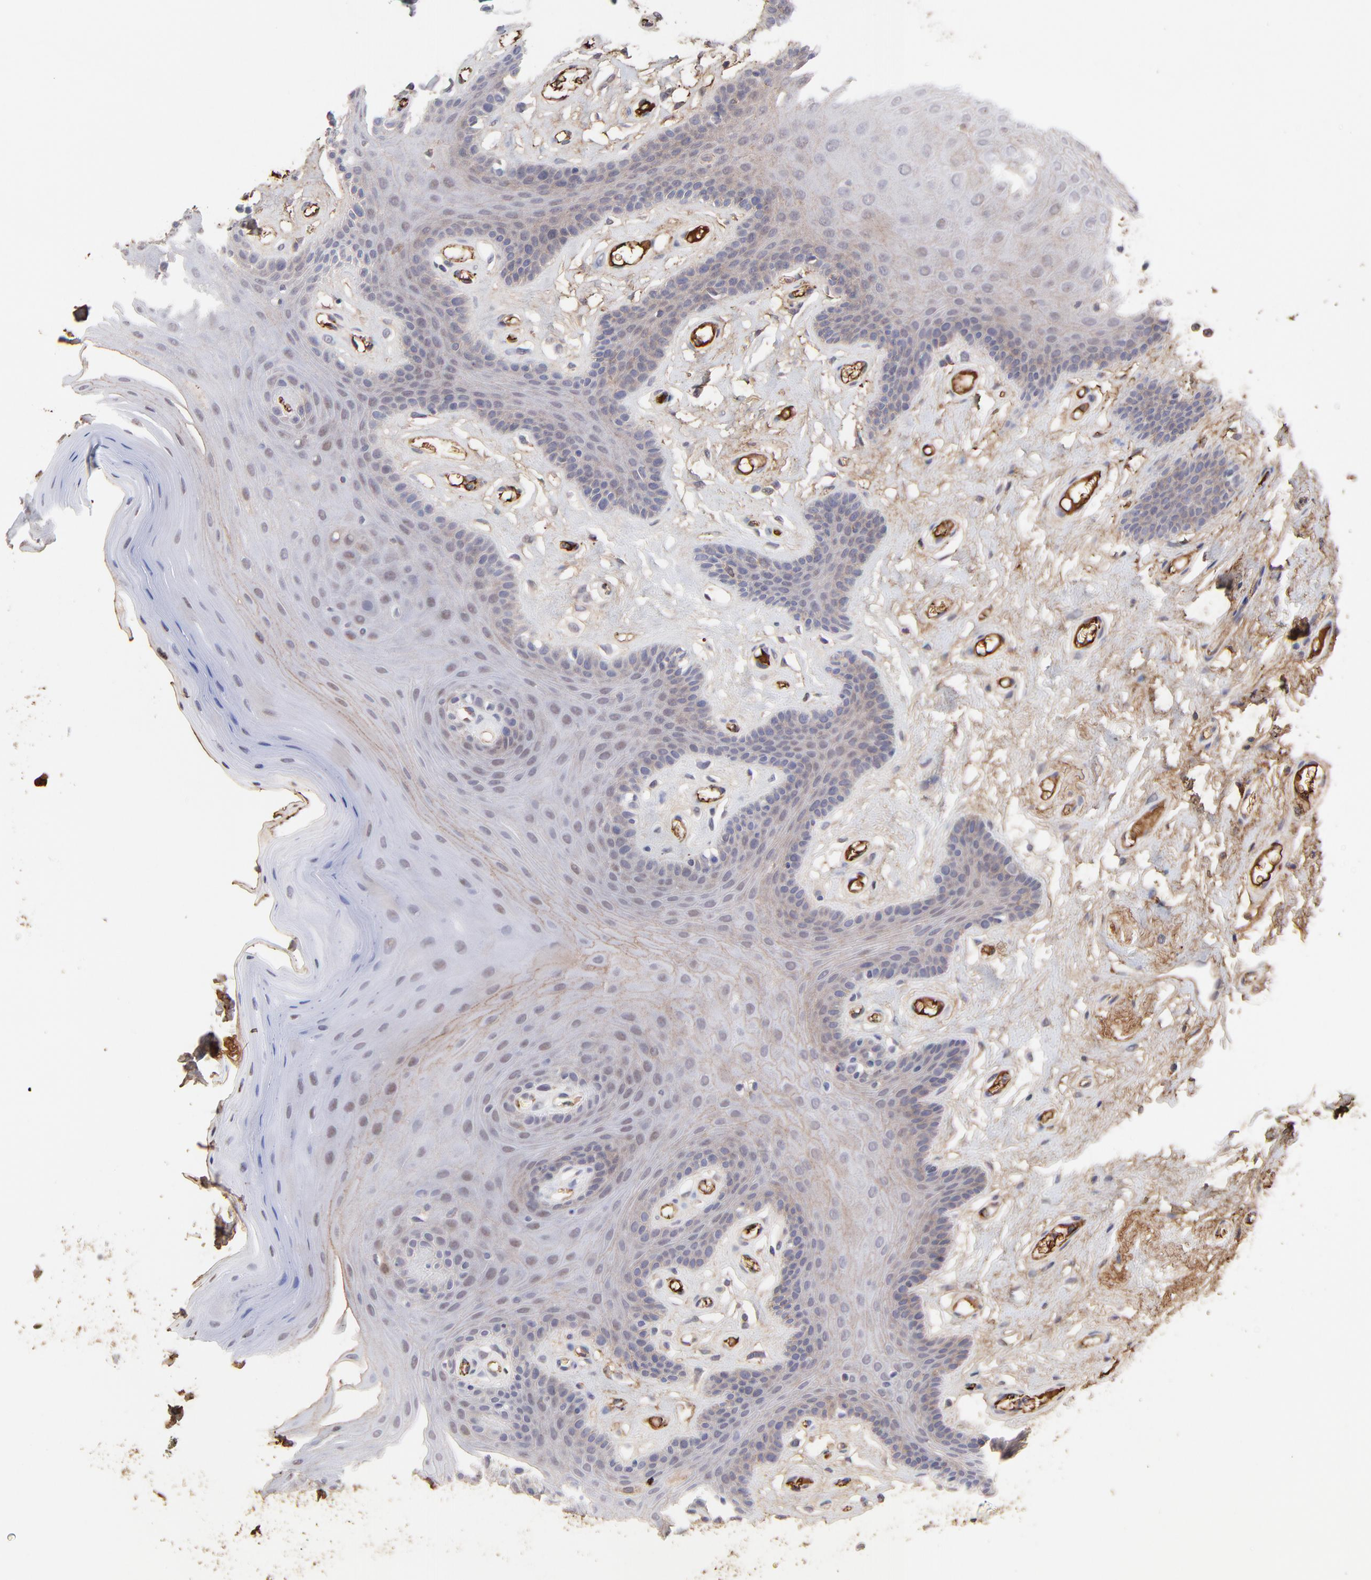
{"staining": {"intensity": "weak", "quantity": "25%-75%", "location": "cytoplasmic/membranous,nuclear"}, "tissue": "oral mucosa", "cell_type": "Squamous epithelial cells", "image_type": "normal", "snomed": [{"axis": "morphology", "description": "Normal tissue, NOS"}, {"axis": "morphology", "description": "Squamous cell carcinoma, NOS"}, {"axis": "topography", "description": "Skeletal muscle"}, {"axis": "topography", "description": "Oral tissue"}, {"axis": "topography", "description": "Head-Neck"}], "caption": "Protein staining exhibits weak cytoplasmic/membranous,nuclear staining in about 25%-75% of squamous epithelial cells in unremarkable oral mucosa.", "gene": "PSMD14", "patient": {"sex": "male", "age": 71}}